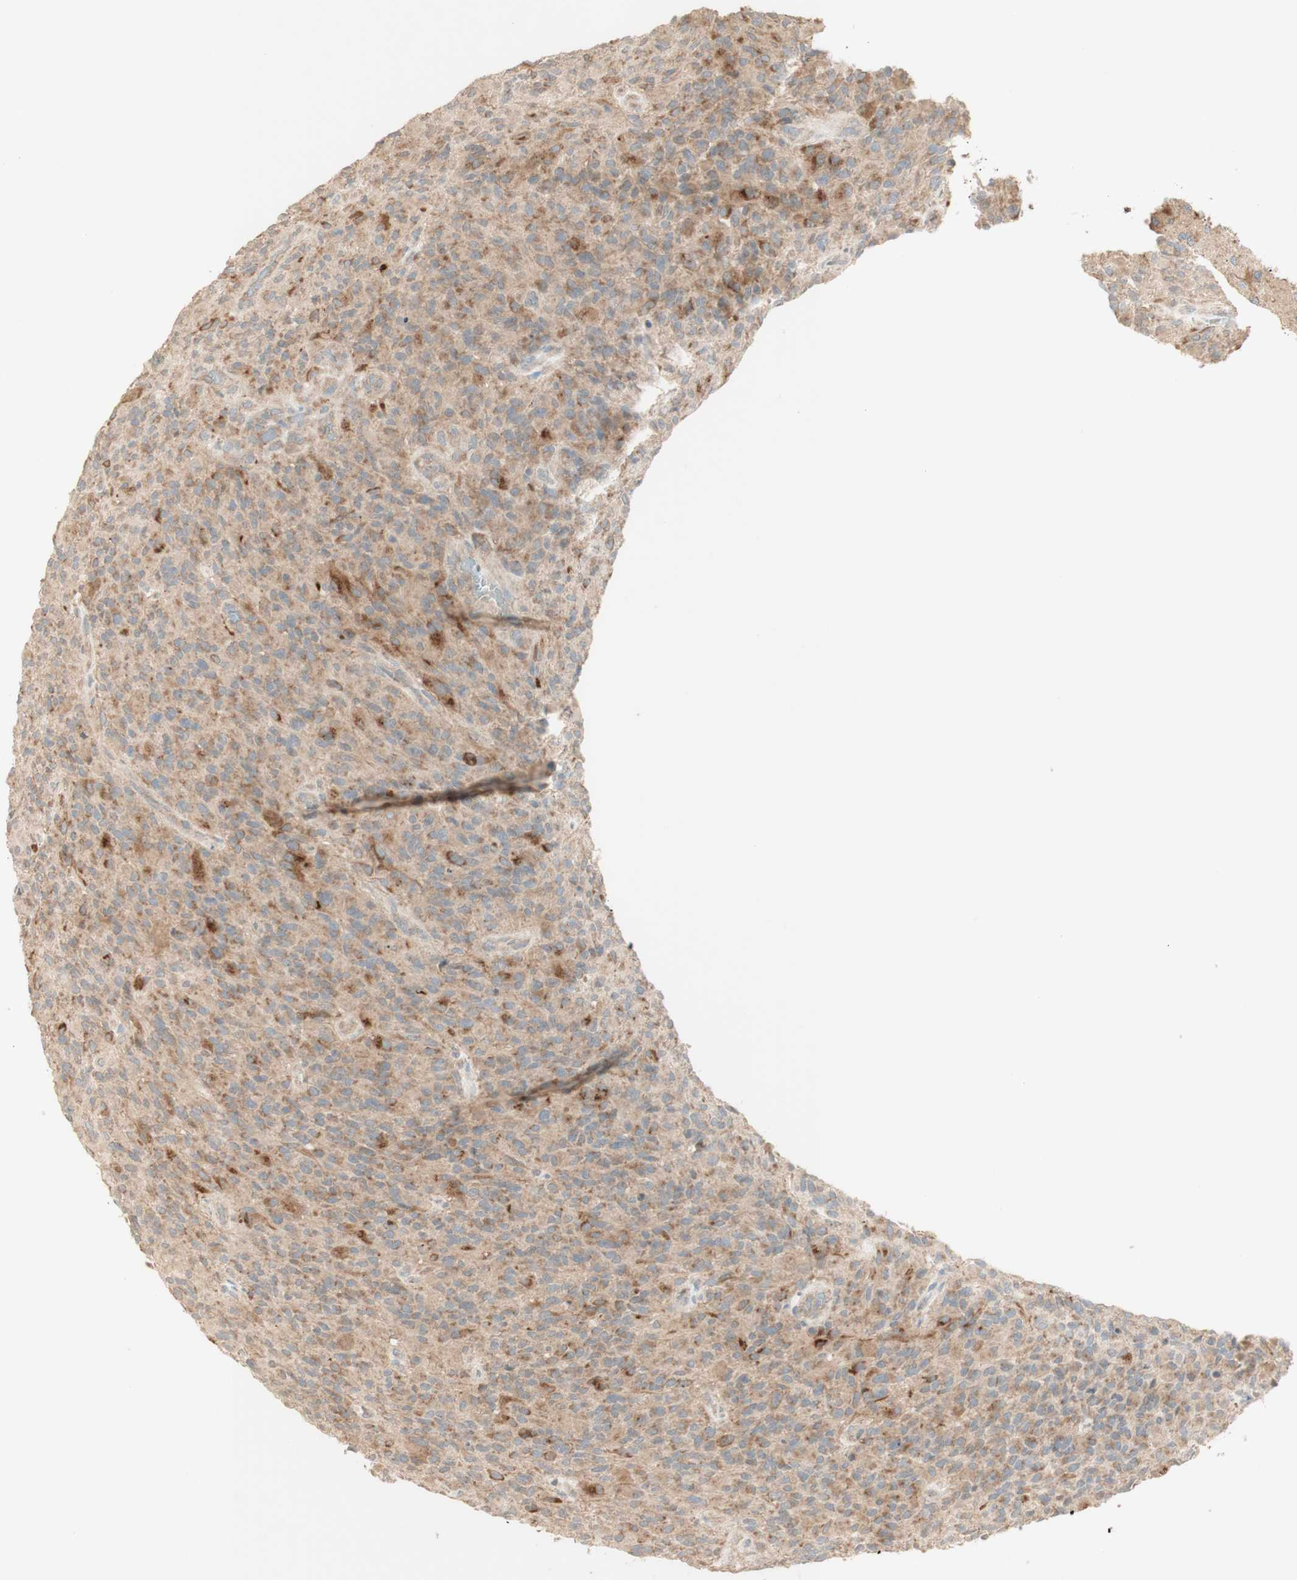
{"staining": {"intensity": "moderate", "quantity": ">75%", "location": "cytoplasmic/membranous"}, "tissue": "glioma", "cell_type": "Tumor cells", "image_type": "cancer", "snomed": [{"axis": "morphology", "description": "Glioma, malignant, High grade"}, {"axis": "topography", "description": "Brain"}], "caption": "Protein analysis of glioma tissue displays moderate cytoplasmic/membranous staining in approximately >75% of tumor cells.", "gene": "CLCN2", "patient": {"sex": "male", "age": 71}}